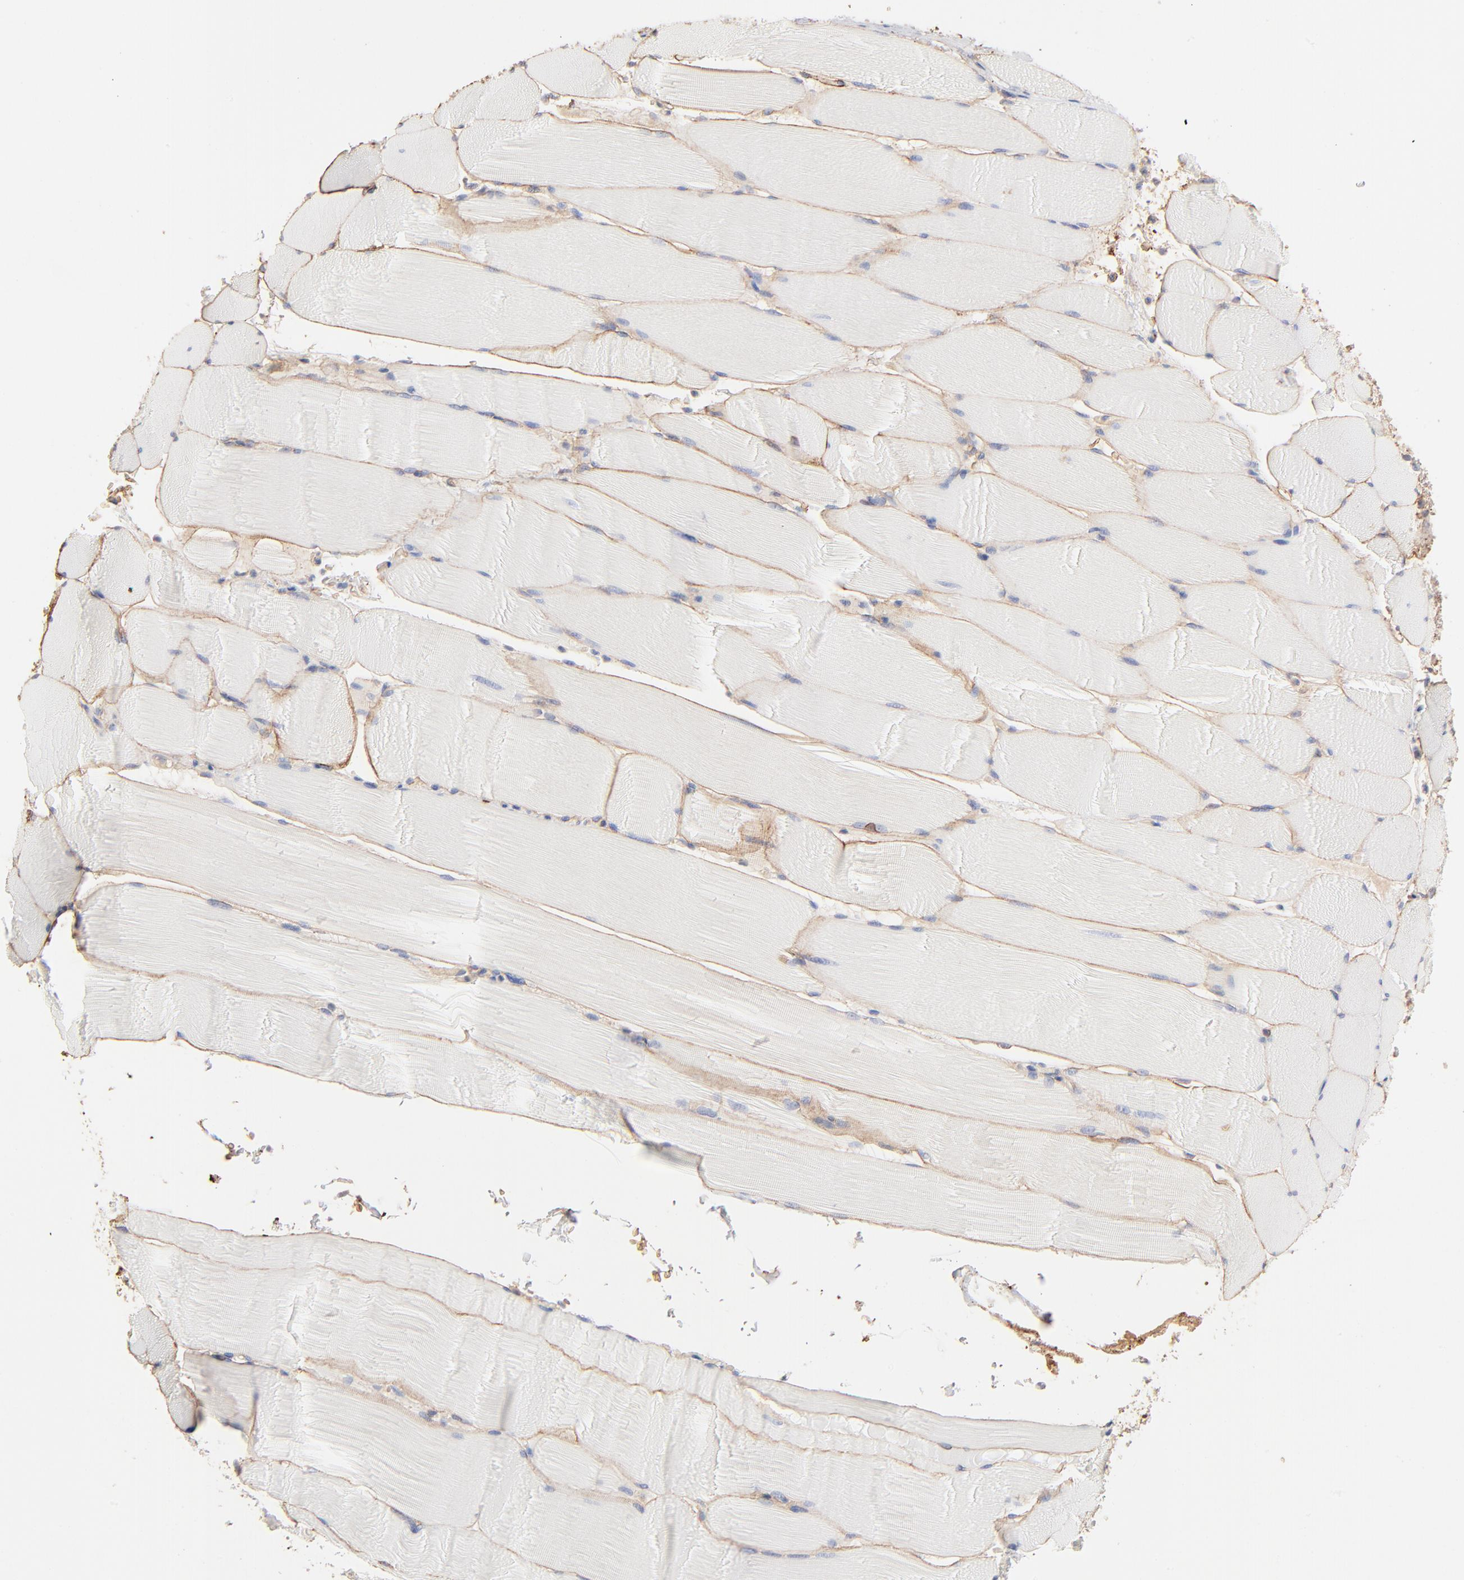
{"staining": {"intensity": "weak", "quantity": ">75%", "location": "cytoplasmic/membranous"}, "tissue": "skeletal muscle", "cell_type": "Myocytes", "image_type": "normal", "snomed": [{"axis": "morphology", "description": "Normal tissue, NOS"}, {"axis": "topography", "description": "Skeletal muscle"}], "caption": "A brown stain labels weak cytoplasmic/membranous positivity of a protein in myocytes of normal human skeletal muscle. (Brightfield microscopy of DAB IHC at high magnification).", "gene": "SPTB", "patient": {"sex": "male", "age": 62}}